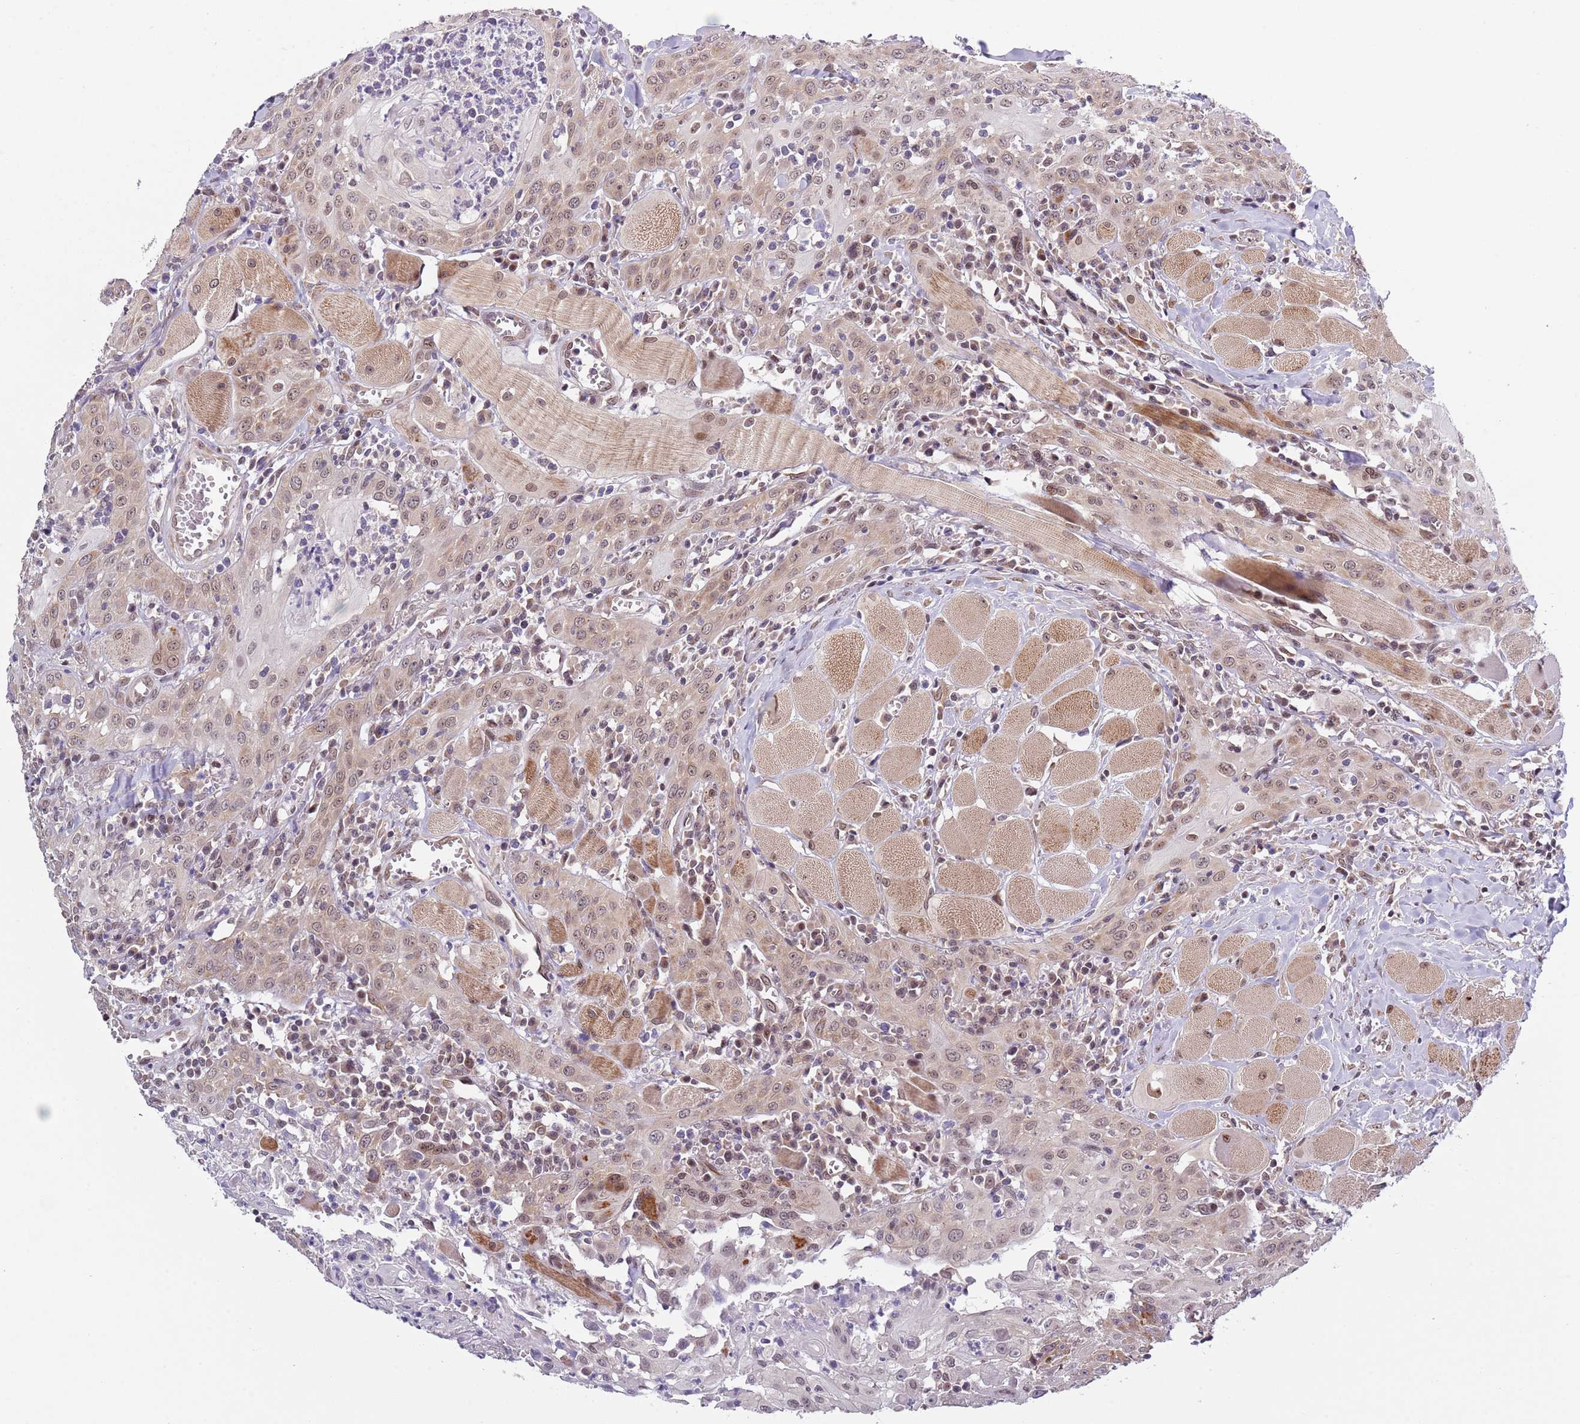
{"staining": {"intensity": "moderate", "quantity": ">75%", "location": "cytoplasmic/membranous,nuclear"}, "tissue": "head and neck cancer", "cell_type": "Tumor cells", "image_type": "cancer", "snomed": [{"axis": "morphology", "description": "Squamous cell carcinoma, NOS"}, {"axis": "topography", "description": "Oral tissue"}, {"axis": "topography", "description": "Head-Neck"}], "caption": "Brown immunohistochemical staining in human head and neck squamous cell carcinoma shows moderate cytoplasmic/membranous and nuclear positivity in about >75% of tumor cells. (Brightfield microscopy of DAB IHC at high magnification).", "gene": "SLC25A32", "patient": {"sex": "female", "age": 70}}